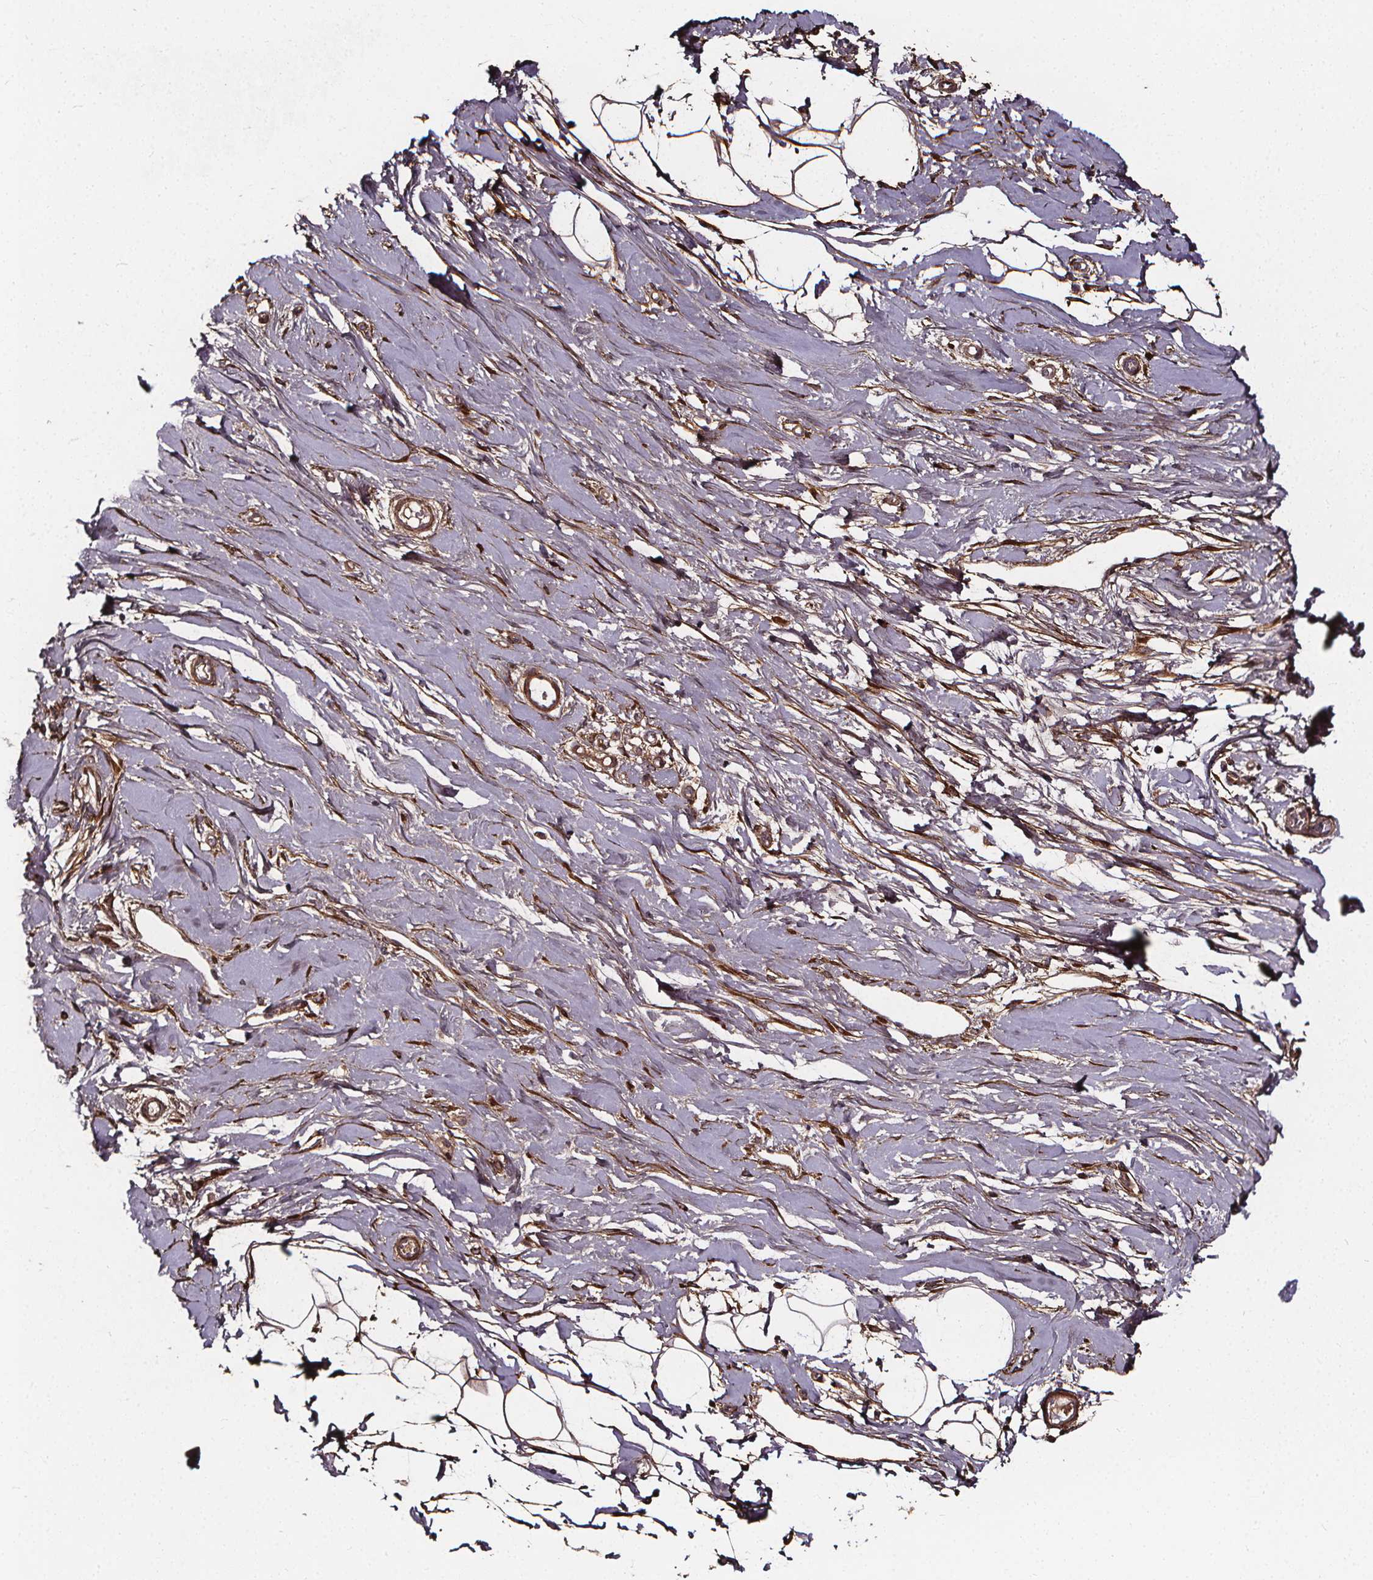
{"staining": {"intensity": "weak", "quantity": "<25%", "location": "cytoplasmic/membranous,nuclear"}, "tissue": "breast", "cell_type": "Adipocytes", "image_type": "normal", "snomed": [{"axis": "morphology", "description": "Normal tissue, NOS"}, {"axis": "topography", "description": "Breast"}], "caption": "Immunohistochemistry (IHC) of normal human breast exhibits no expression in adipocytes. The staining was performed using DAB (3,3'-diaminobenzidine) to visualize the protein expression in brown, while the nuclei were stained in blue with hematoxylin (Magnification: 20x).", "gene": "AEBP1", "patient": {"sex": "female", "age": 49}}